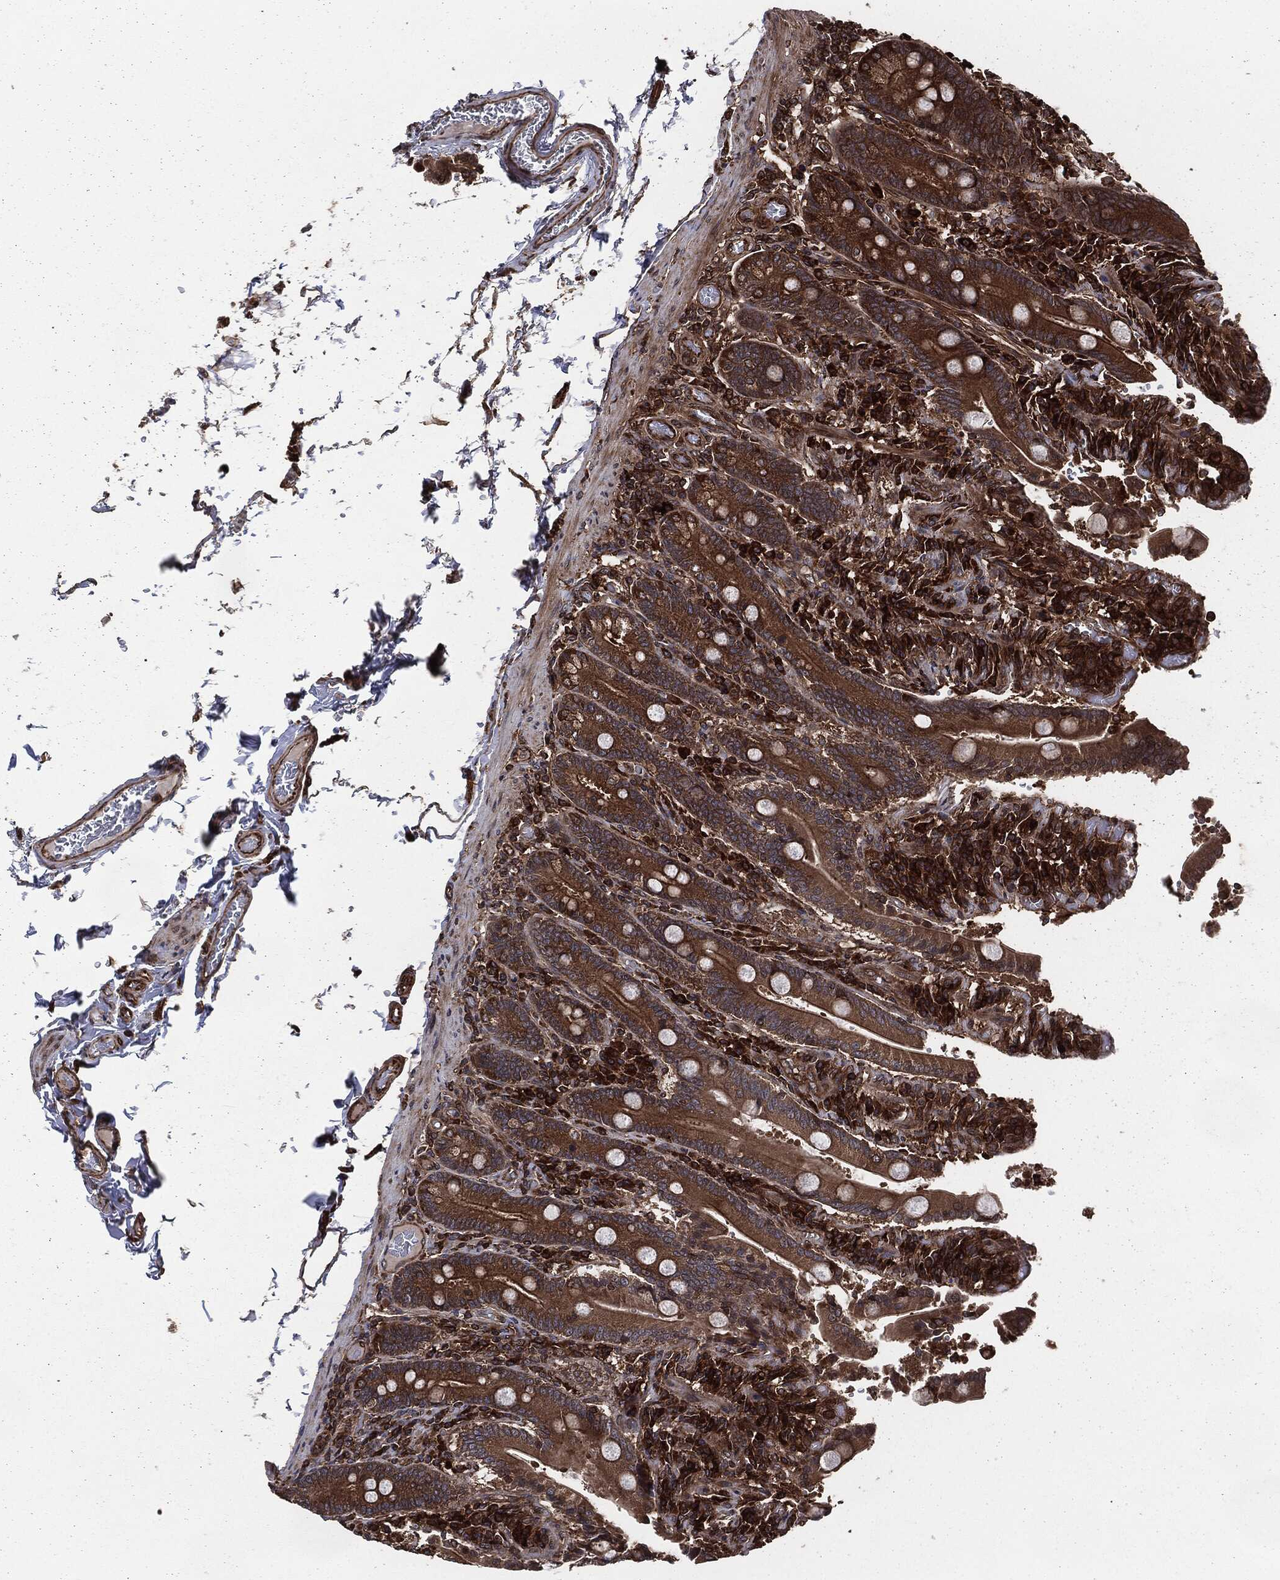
{"staining": {"intensity": "strong", "quantity": ">75%", "location": "cytoplasmic/membranous"}, "tissue": "duodenum", "cell_type": "Glandular cells", "image_type": "normal", "snomed": [{"axis": "morphology", "description": "Normal tissue, NOS"}, {"axis": "topography", "description": "Duodenum"}], "caption": "Brown immunohistochemical staining in normal human duodenum displays strong cytoplasmic/membranous staining in about >75% of glandular cells.", "gene": "RAP1GDS1", "patient": {"sex": "female", "age": 62}}